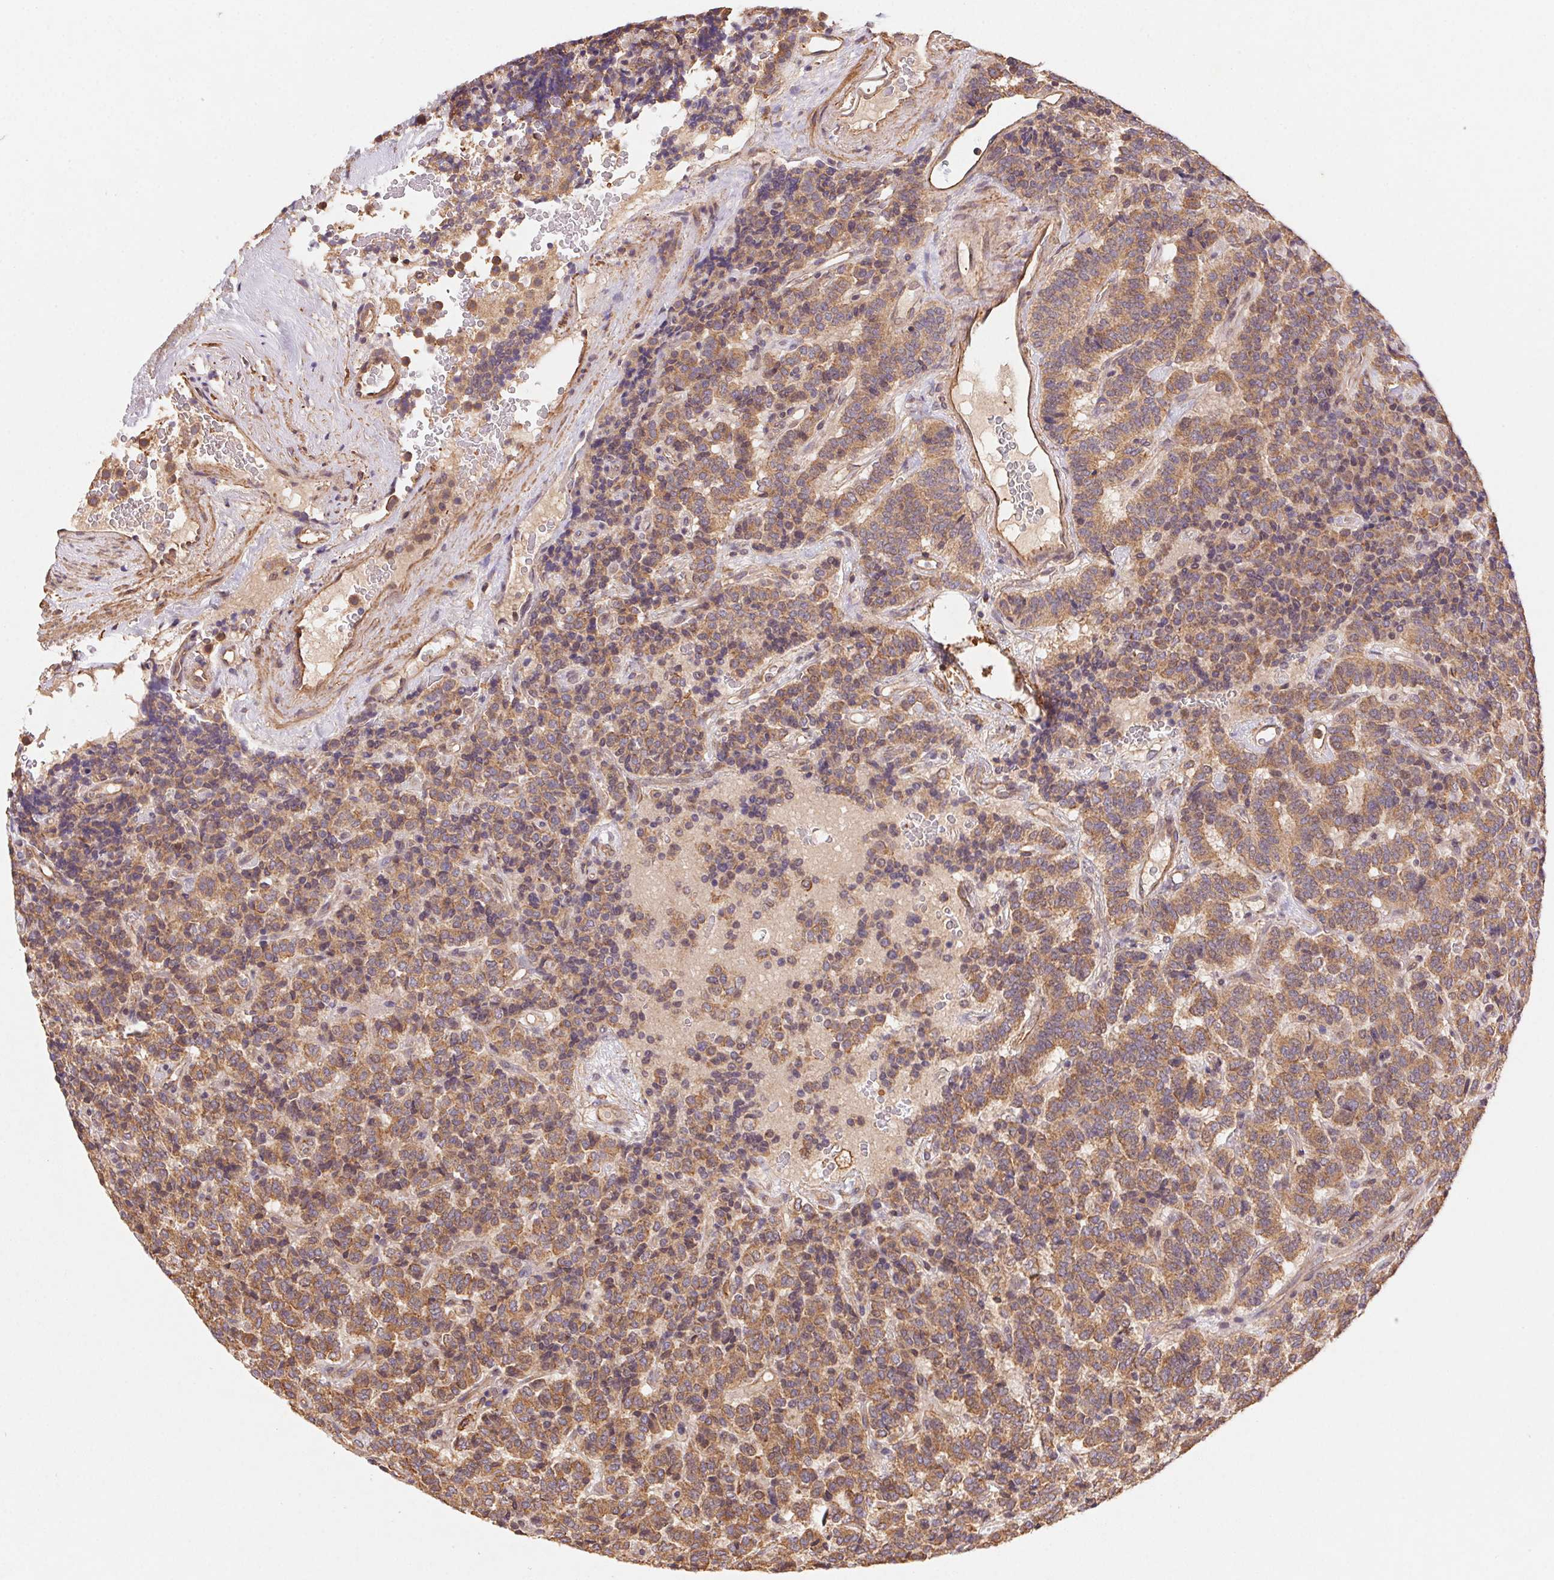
{"staining": {"intensity": "moderate", "quantity": ">75%", "location": "cytoplasmic/membranous"}, "tissue": "carcinoid", "cell_type": "Tumor cells", "image_type": "cancer", "snomed": [{"axis": "morphology", "description": "Carcinoid, malignant, NOS"}, {"axis": "topography", "description": "Pancreas"}], "caption": "Moderate cytoplasmic/membranous staining is appreciated in approximately >75% of tumor cells in carcinoid (malignant).", "gene": "ATG10", "patient": {"sex": "male", "age": 36}}